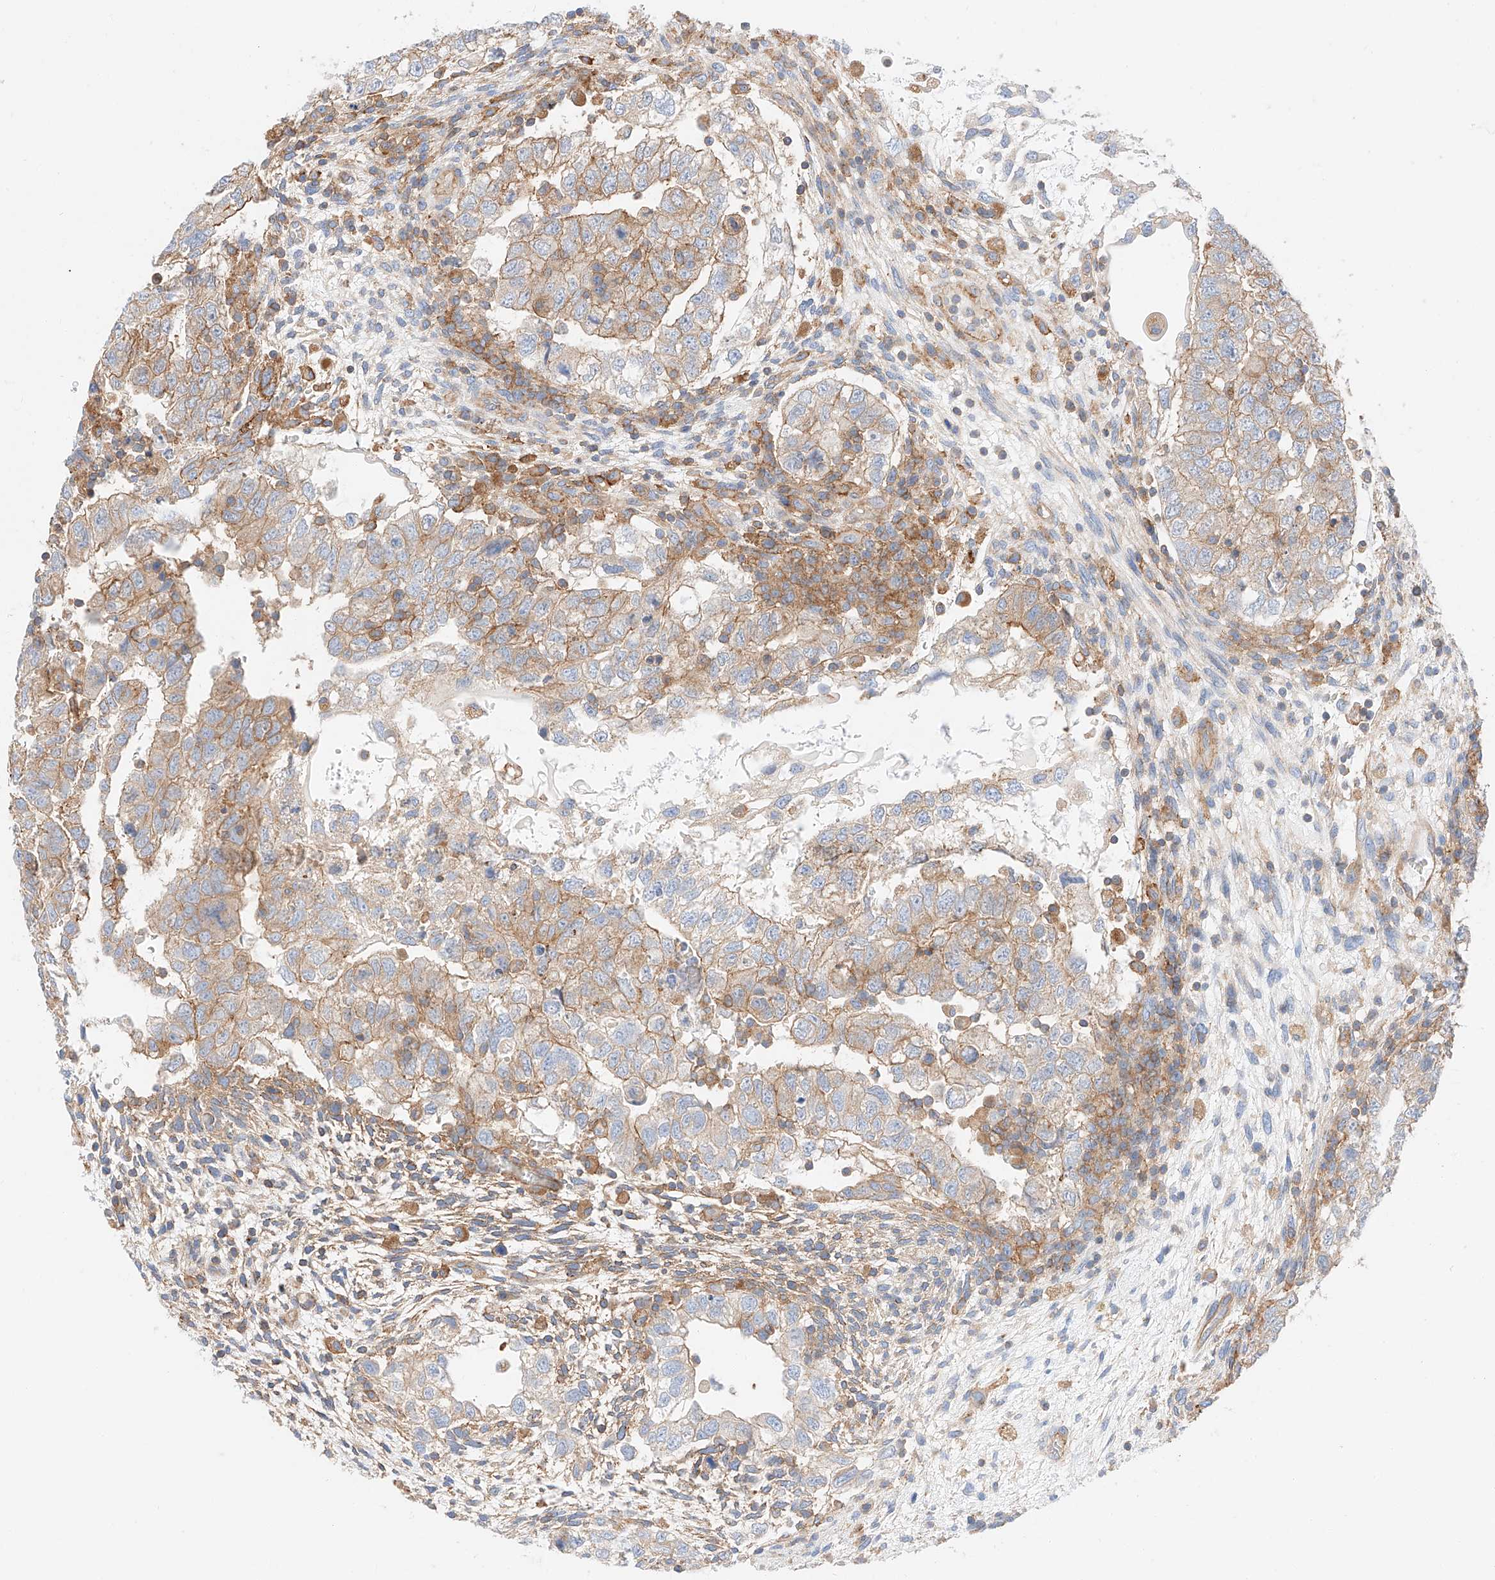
{"staining": {"intensity": "moderate", "quantity": "25%-75%", "location": "cytoplasmic/membranous"}, "tissue": "testis cancer", "cell_type": "Tumor cells", "image_type": "cancer", "snomed": [{"axis": "morphology", "description": "Carcinoma, Embryonal, NOS"}, {"axis": "topography", "description": "Testis"}], "caption": "This micrograph demonstrates immunohistochemistry staining of human testis cancer, with medium moderate cytoplasmic/membranous expression in about 25%-75% of tumor cells.", "gene": "HAUS4", "patient": {"sex": "male", "age": 37}}